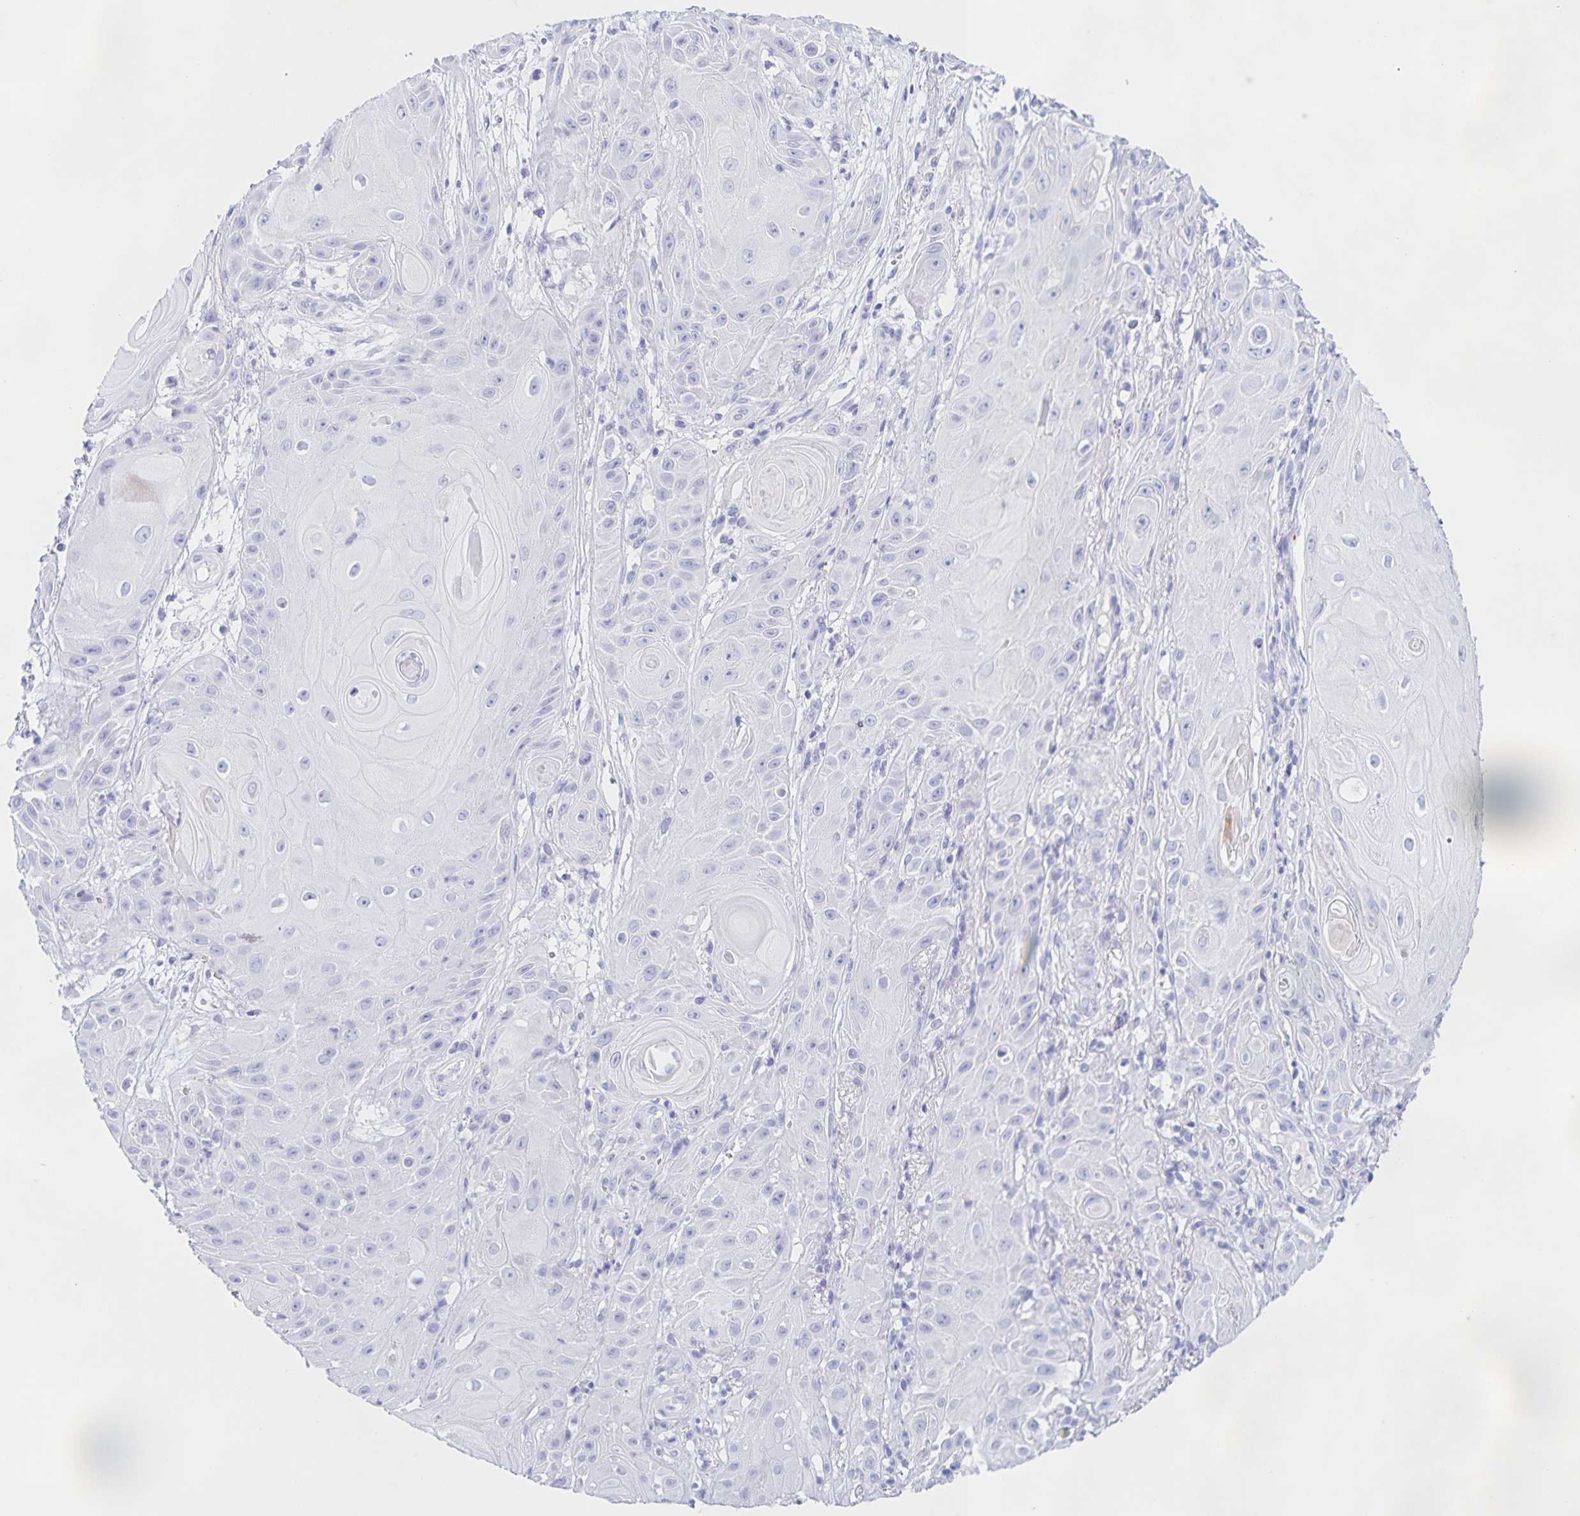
{"staining": {"intensity": "negative", "quantity": "none", "location": "none"}, "tissue": "skin cancer", "cell_type": "Tumor cells", "image_type": "cancer", "snomed": [{"axis": "morphology", "description": "Squamous cell carcinoma, NOS"}, {"axis": "topography", "description": "Skin"}], "caption": "Tumor cells show no significant expression in skin cancer. Brightfield microscopy of immunohistochemistry stained with DAB (brown) and hematoxylin (blue), captured at high magnification.", "gene": "CATSPER4", "patient": {"sex": "male", "age": 62}}